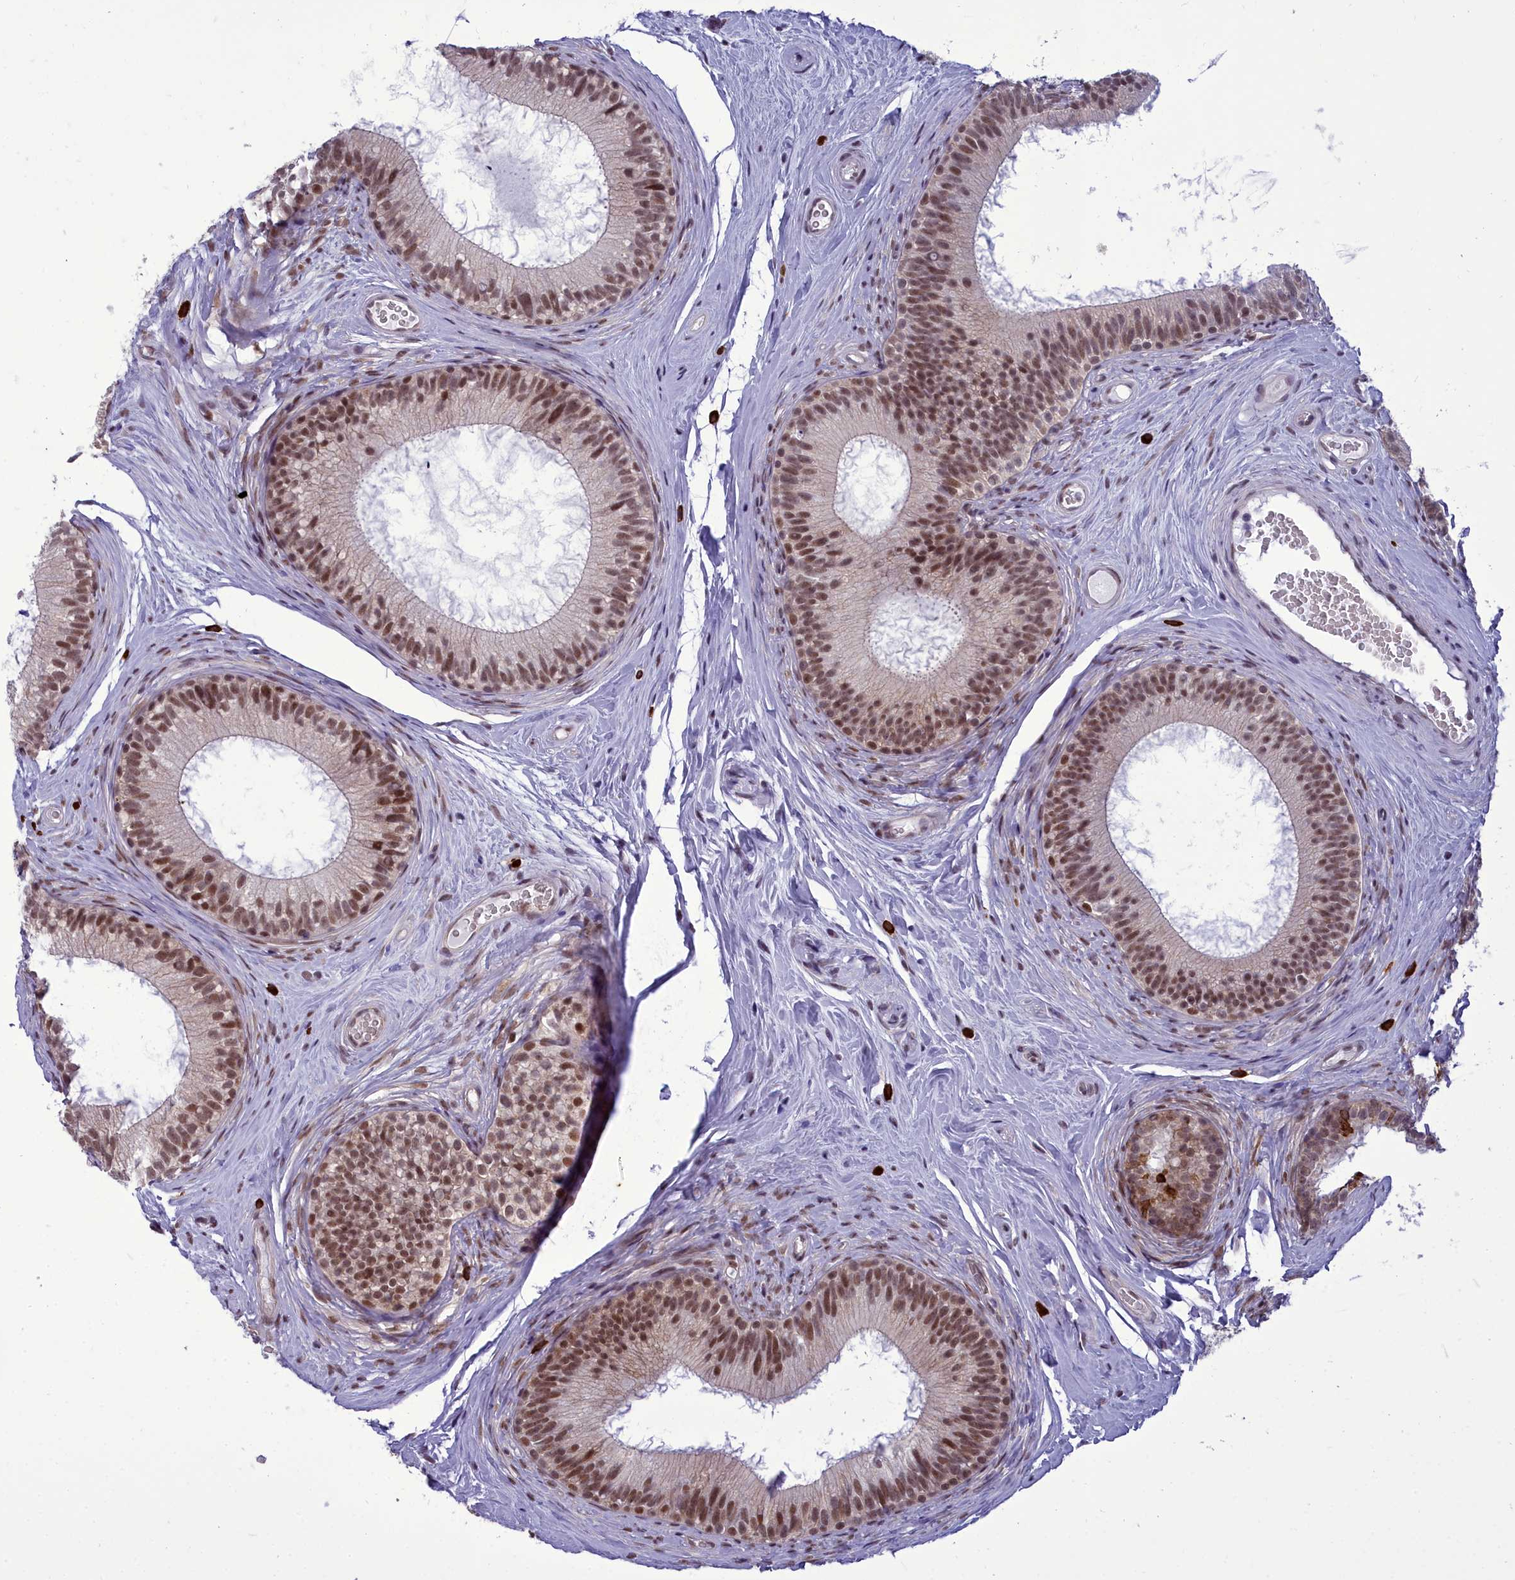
{"staining": {"intensity": "strong", "quantity": "25%-75%", "location": "cytoplasmic/membranous,nuclear"}, "tissue": "epididymis", "cell_type": "Glandular cells", "image_type": "normal", "snomed": [{"axis": "morphology", "description": "Normal tissue, NOS"}, {"axis": "topography", "description": "Epididymis"}], "caption": "The immunohistochemical stain labels strong cytoplasmic/membranous,nuclear staining in glandular cells of unremarkable epididymis. (Brightfield microscopy of DAB IHC at high magnification).", "gene": "CEACAM19", "patient": {"sex": "male", "age": 33}}